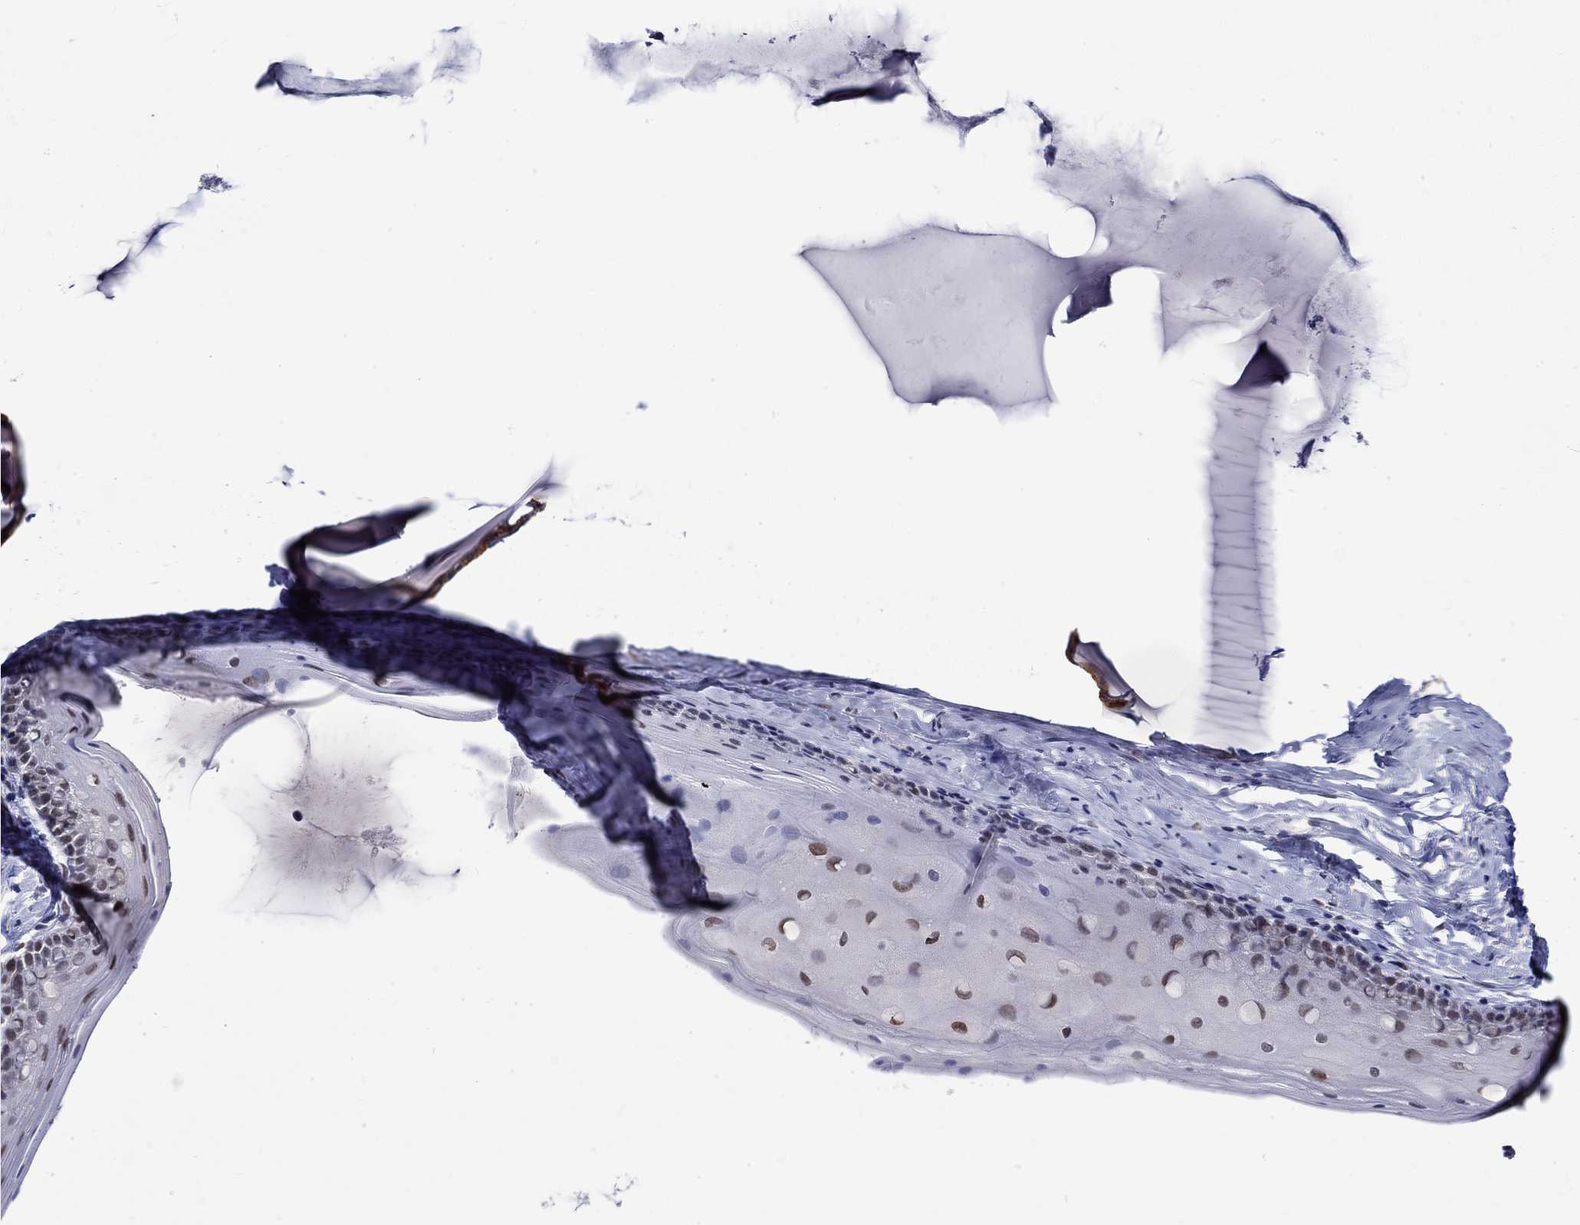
{"staining": {"intensity": "strong", "quantity": ">75%", "location": "cytoplasmic/membranous"}, "tissue": "cervix", "cell_type": "Glandular cells", "image_type": "normal", "snomed": [{"axis": "morphology", "description": "Normal tissue, NOS"}, {"axis": "topography", "description": "Cervix"}], "caption": "IHC (DAB (3,3'-diaminobenzidine)) staining of unremarkable human cervix reveals strong cytoplasmic/membranous protein expression in approximately >75% of glandular cells.", "gene": "ST6GALNAC1", "patient": {"sex": "female", "age": 40}}